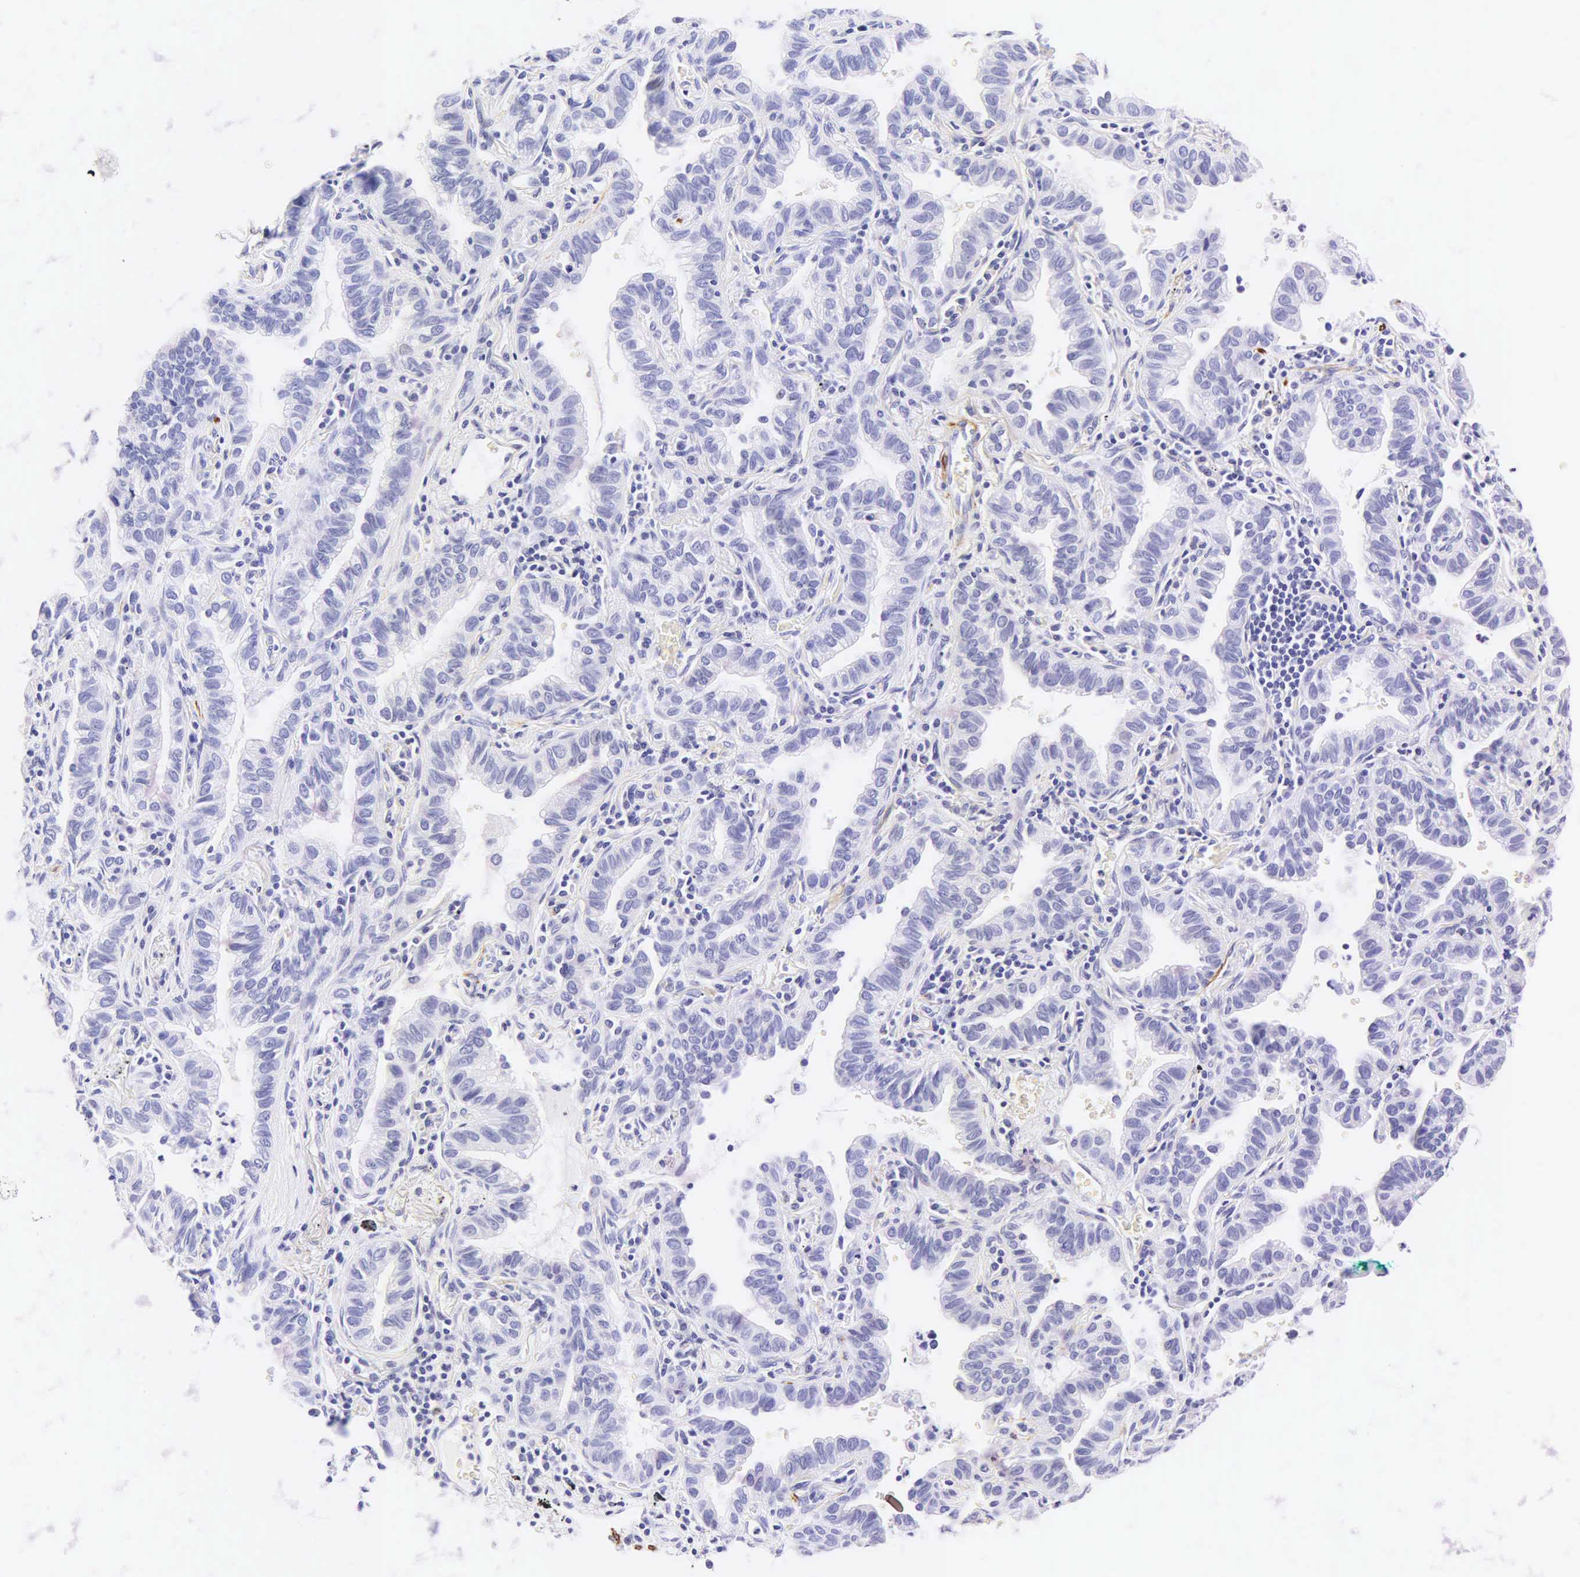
{"staining": {"intensity": "negative", "quantity": "none", "location": "none"}, "tissue": "lung cancer", "cell_type": "Tumor cells", "image_type": "cancer", "snomed": [{"axis": "morphology", "description": "Adenocarcinoma, NOS"}, {"axis": "topography", "description": "Lung"}], "caption": "A high-resolution photomicrograph shows IHC staining of lung cancer, which reveals no significant staining in tumor cells. (Brightfield microscopy of DAB (3,3'-diaminobenzidine) immunohistochemistry at high magnification).", "gene": "CALD1", "patient": {"sex": "female", "age": 50}}